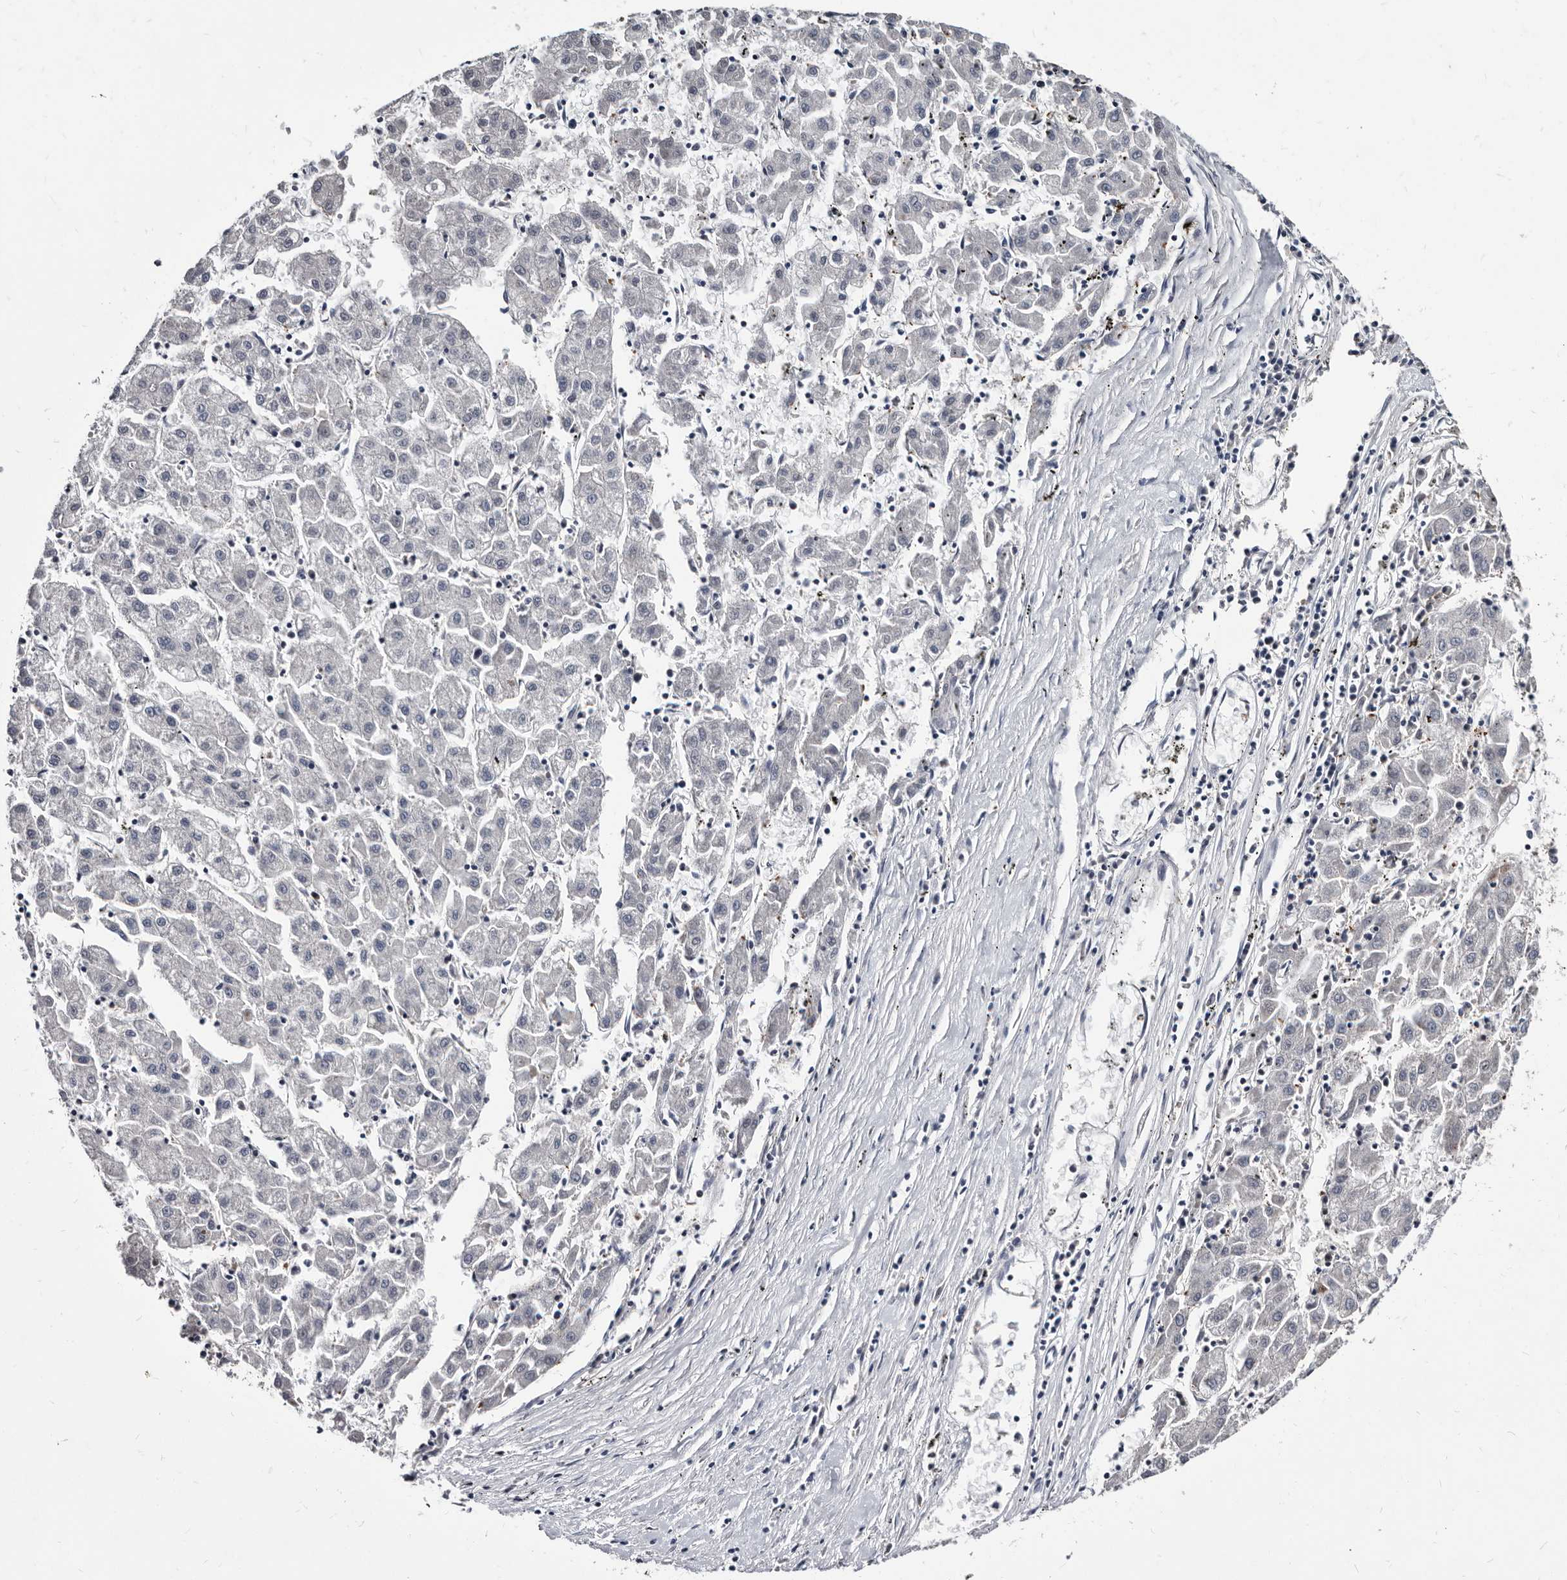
{"staining": {"intensity": "negative", "quantity": "none", "location": "none"}, "tissue": "liver cancer", "cell_type": "Tumor cells", "image_type": "cancer", "snomed": [{"axis": "morphology", "description": "Carcinoma, Hepatocellular, NOS"}, {"axis": "topography", "description": "Liver"}], "caption": "The photomicrograph displays no staining of tumor cells in hepatocellular carcinoma (liver).", "gene": "ABCF2", "patient": {"sex": "male", "age": 72}}